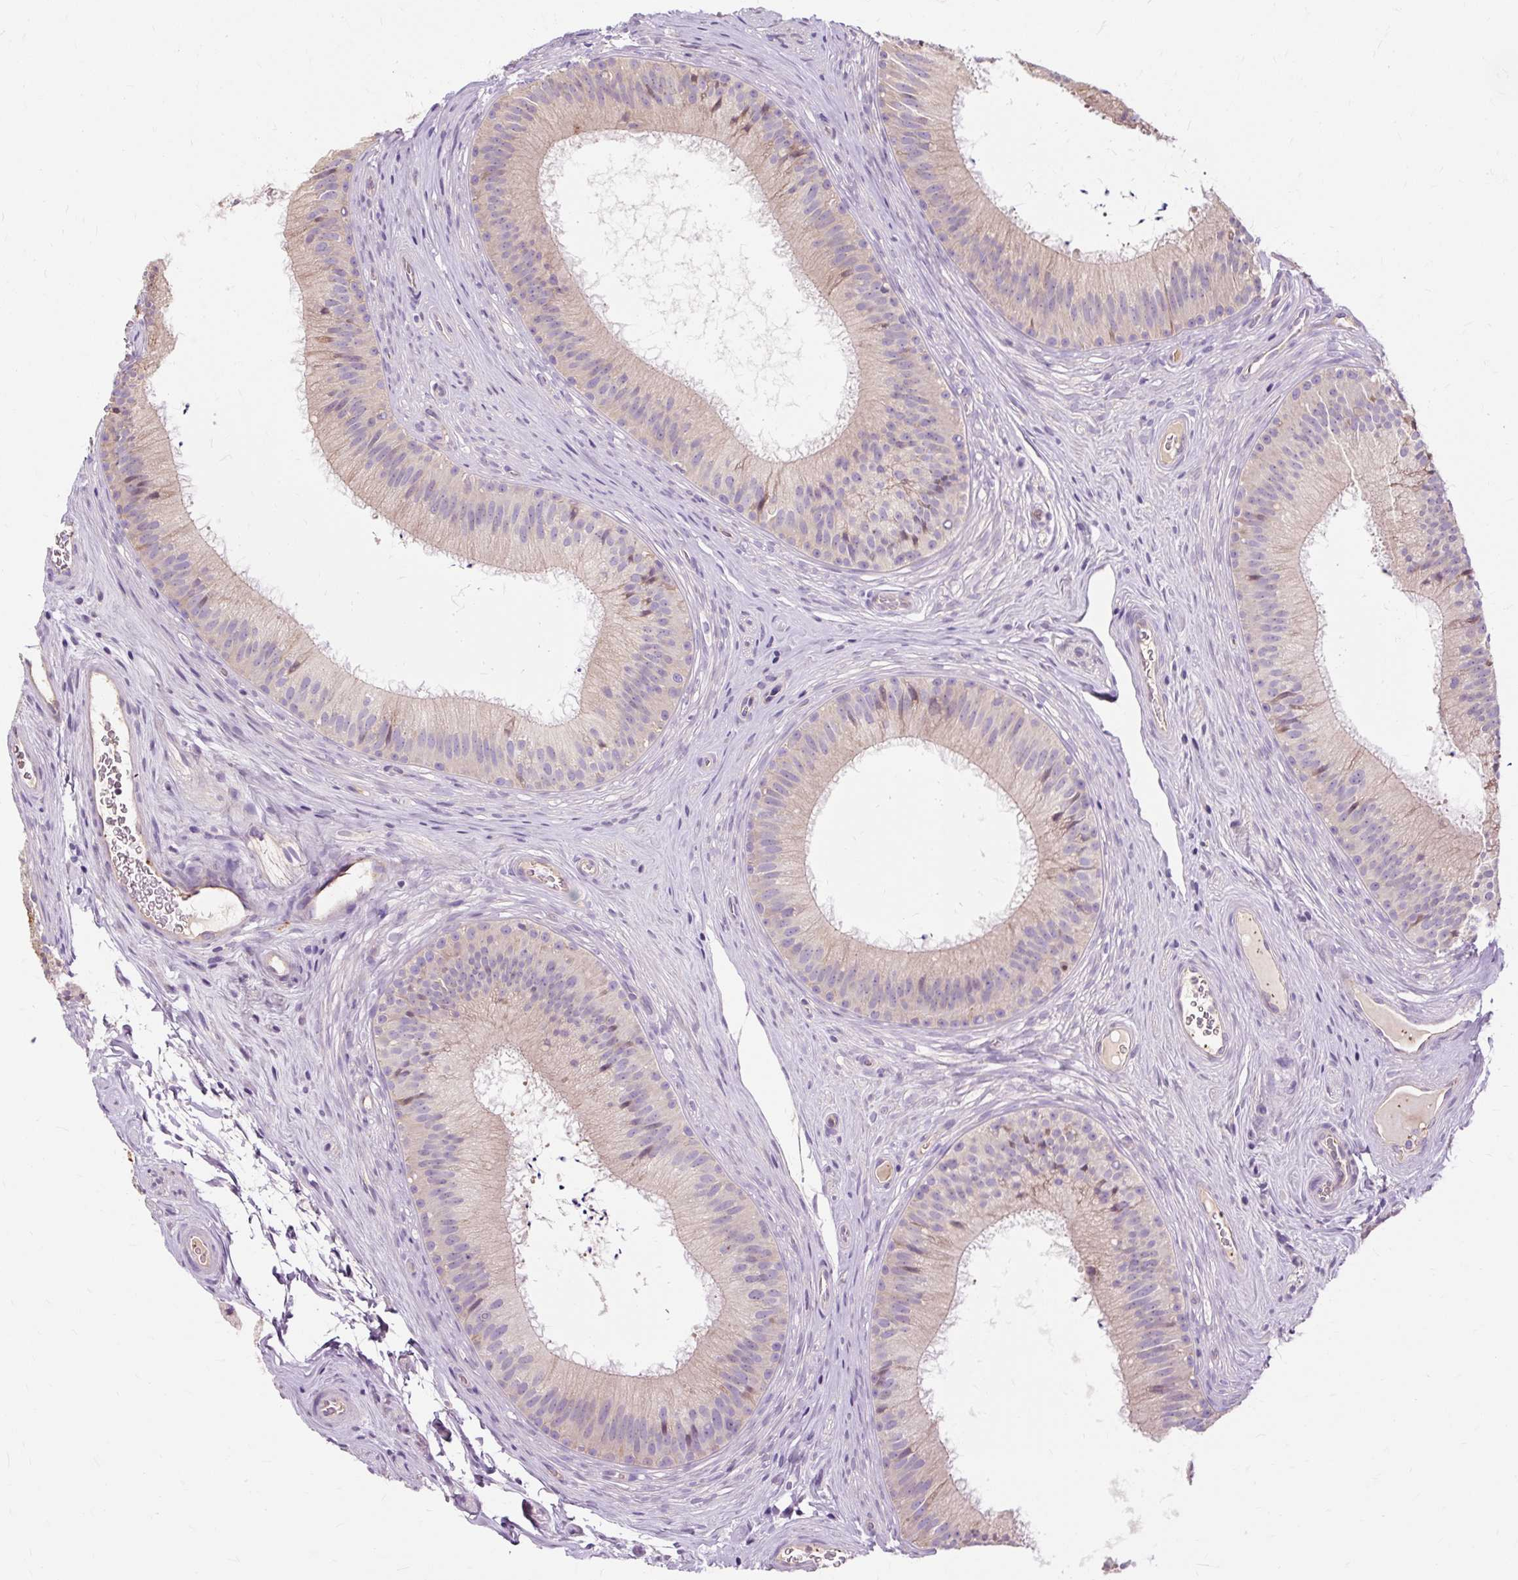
{"staining": {"intensity": "moderate", "quantity": "25%-75%", "location": "cytoplasmic/membranous"}, "tissue": "epididymis", "cell_type": "Glandular cells", "image_type": "normal", "snomed": [{"axis": "morphology", "description": "Normal tissue, NOS"}, {"axis": "topography", "description": "Epididymis"}], "caption": "Approximately 25%-75% of glandular cells in benign human epididymis exhibit moderate cytoplasmic/membranous protein positivity as visualized by brown immunohistochemical staining.", "gene": "PDZD2", "patient": {"sex": "male", "age": 24}}